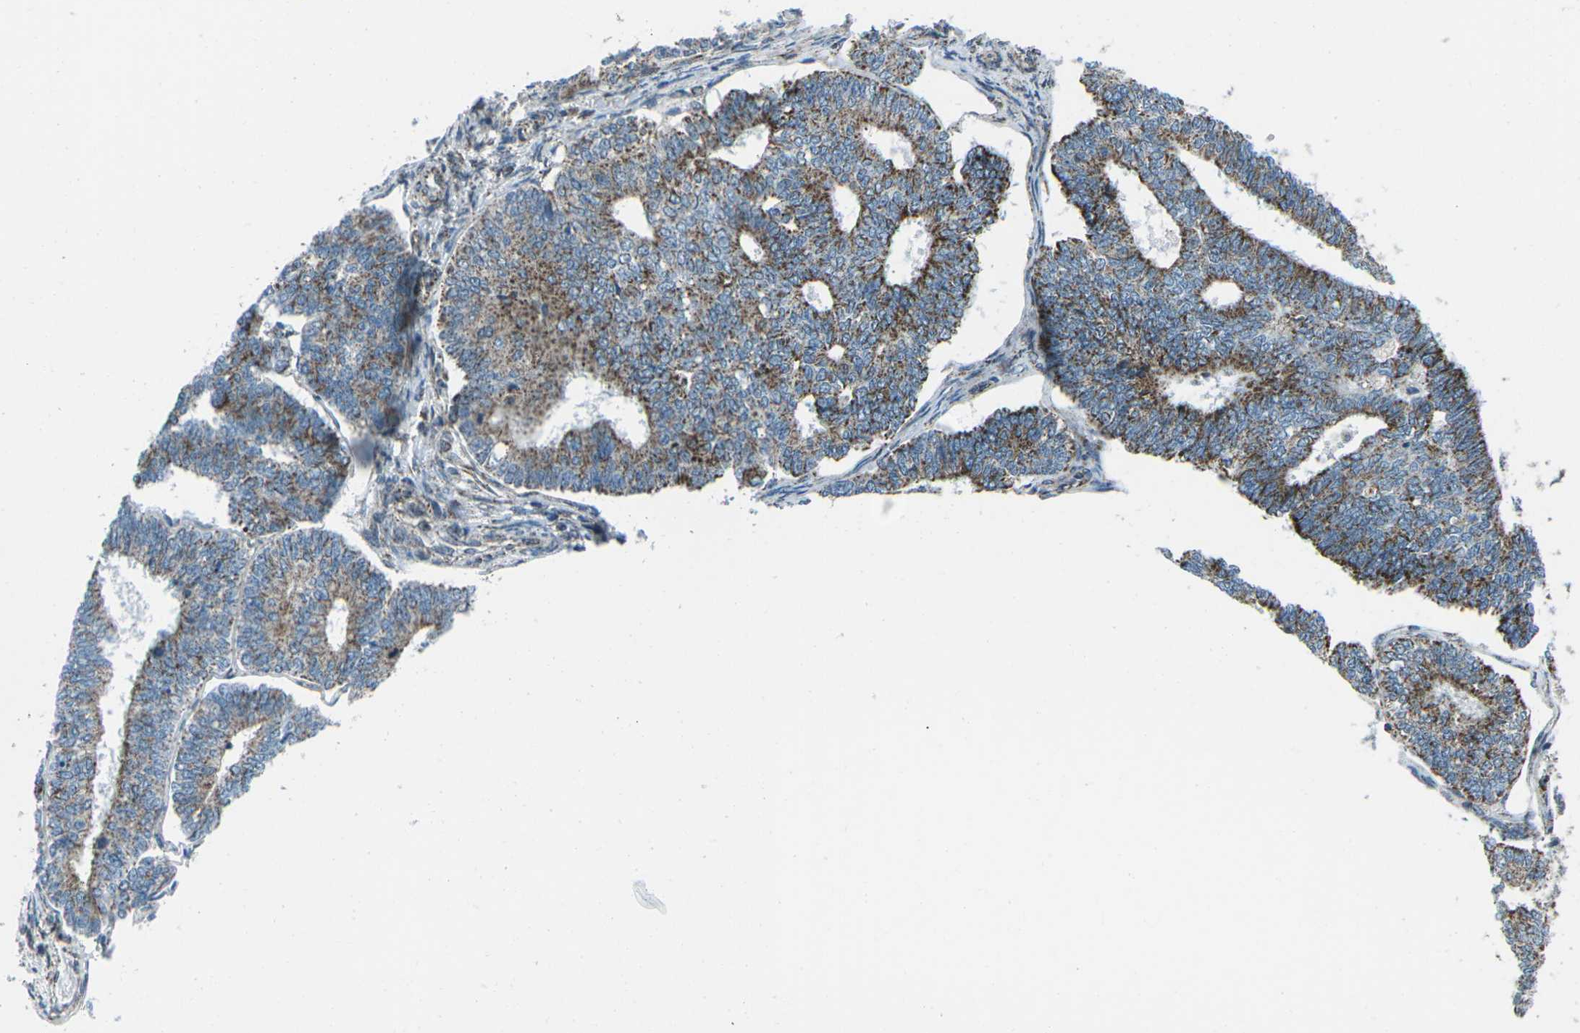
{"staining": {"intensity": "moderate", "quantity": ">75%", "location": "cytoplasmic/membranous"}, "tissue": "endometrial cancer", "cell_type": "Tumor cells", "image_type": "cancer", "snomed": [{"axis": "morphology", "description": "Adenocarcinoma, NOS"}, {"axis": "topography", "description": "Endometrium"}], "caption": "Immunohistochemistry staining of adenocarcinoma (endometrial), which displays medium levels of moderate cytoplasmic/membranous expression in approximately >75% of tumor cells indicating moderate cytoplasmic/membranous protein staining. The staining was performed using DAB (brown) for protein detection and nuclei were counterstained in hematoxylin (blue).", "gene": "RFESD", "patient": {"sex": "female", "age": 70}}